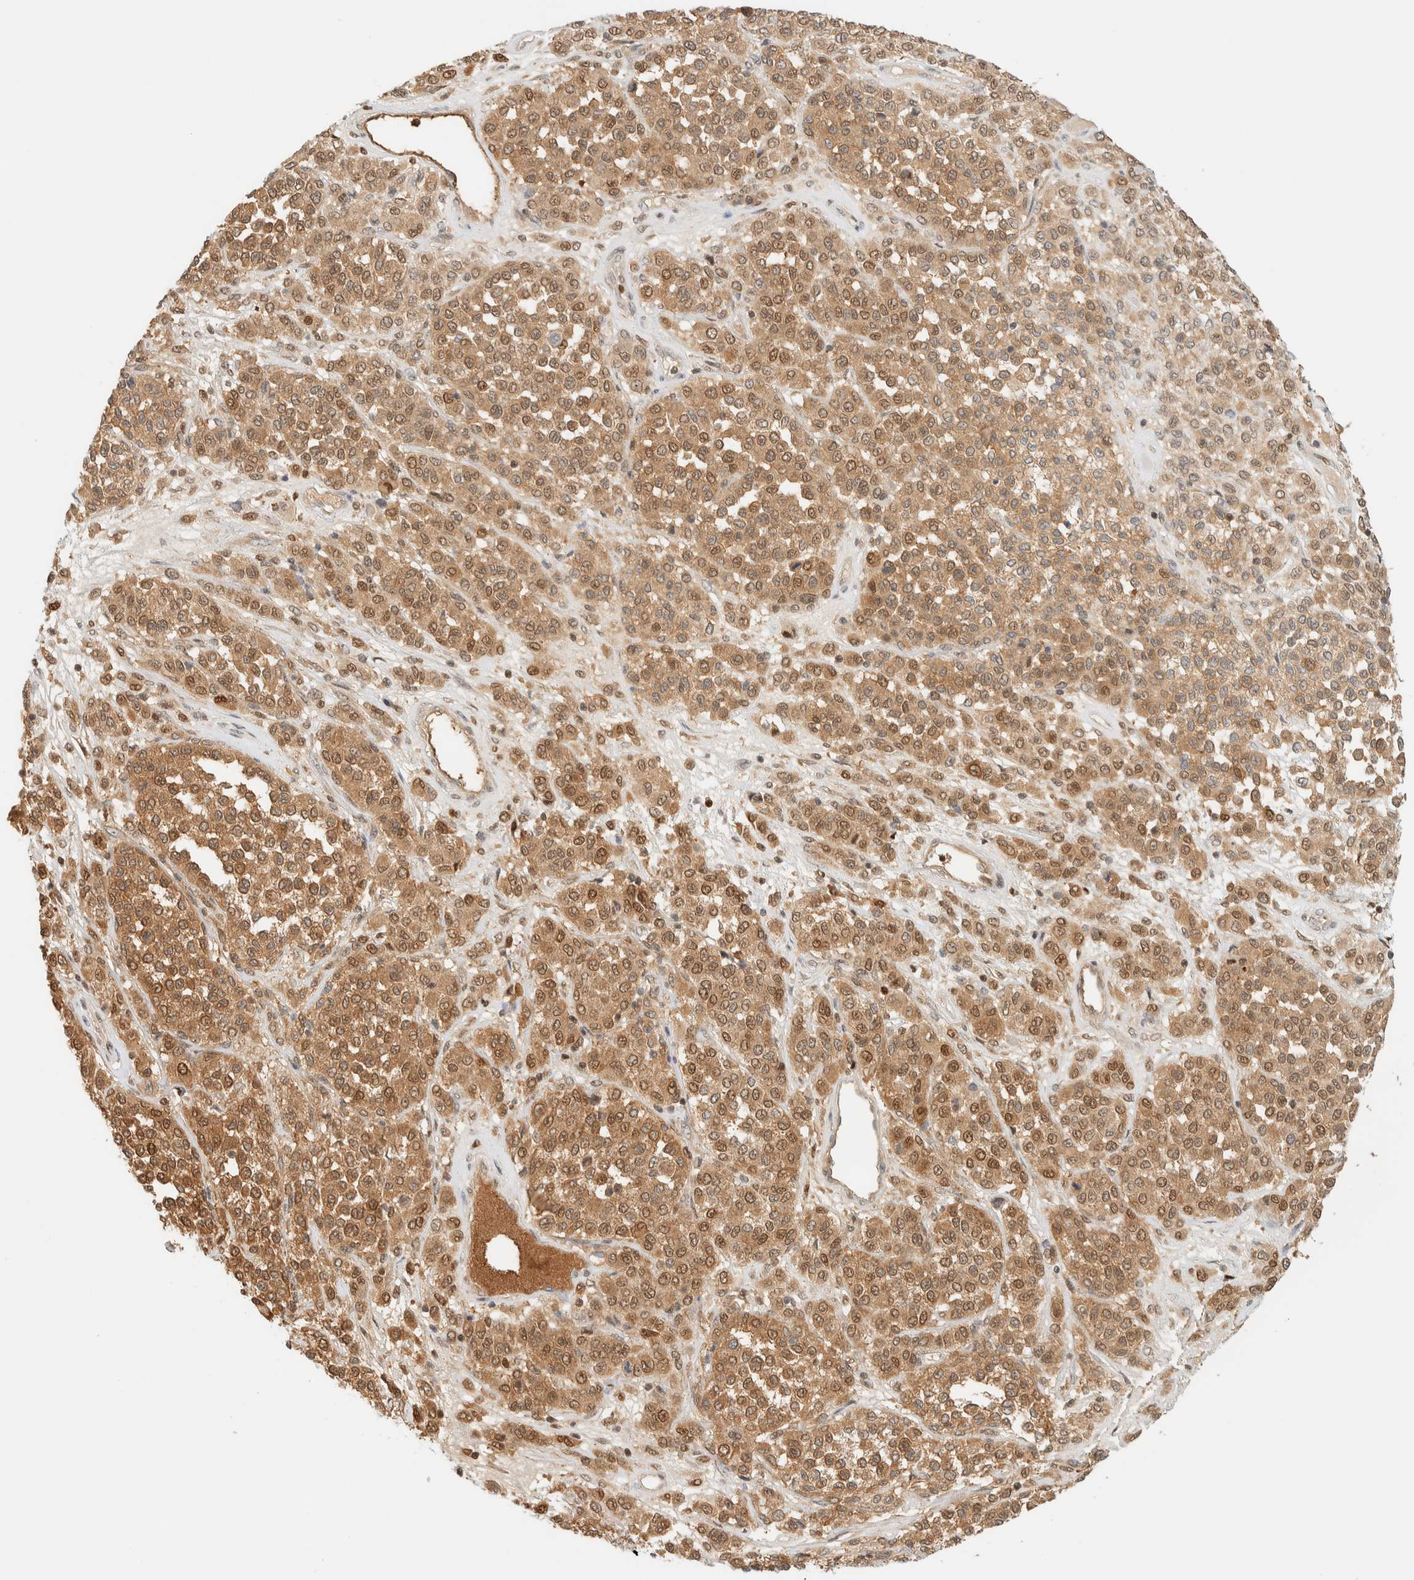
{"staining": {"intensity": "moderate", "quantity": ">75%", "location": "cytoplasmic/membranous,nuclear"}, "tissue": "melanoma", "cell_type": "Tumor cells", "image_type": "cancer", "snomed": [{"axis": "morphology", "description": "Malignant melanoma, Metastatic site"}, {"axis": "topography", "description": "Pancreas"}], "caption": "IHC (DAB) staining of human melanoma reveals moderate cytoplasmic/membranous and nuclear protein staining in approximately >75% of tumor cells.", "gene": "ZBTB37", "patient": {"sex": "female", "age": 30}}